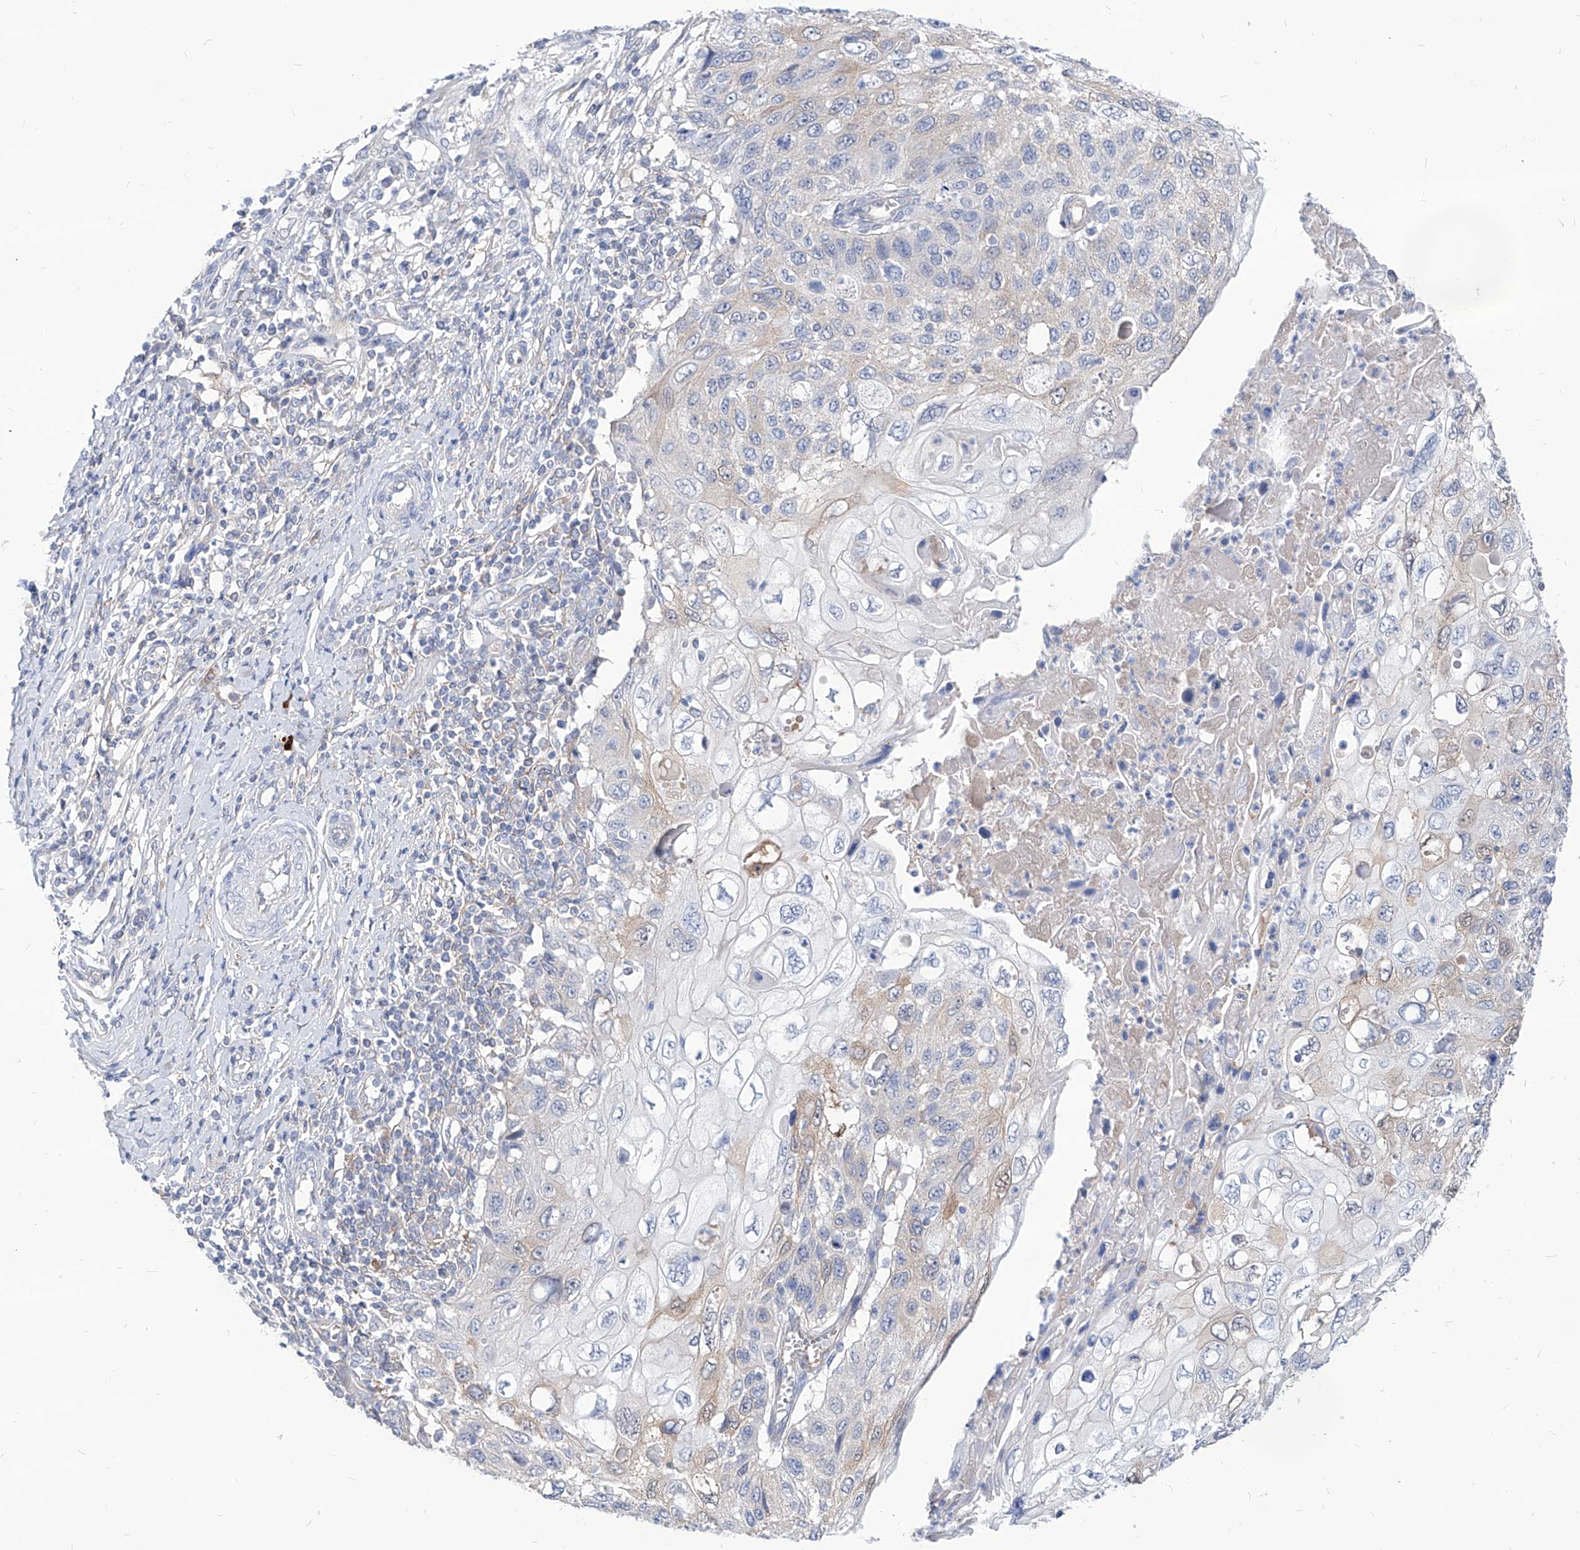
{"staining": {"intensity": "weak", "quantity": "<25%", "location": "cytoplasmic/membranous"}, "tissue": "cervical cancer", "cell_type": "Tumor cells", "image_type": "cancer", "snomed": [{"axis": "morphology", "description": "Squamous cell carcinoma, NOS"}, {"axis": "topography", "description": "Cervix"}], "caption": "This is an immunohistochemistry (IHC) micrograph of cervical cancer. There is no expression in tumor cells.", "gene": "AKAP10", "patient": {"sex": "female", "age": 70}}